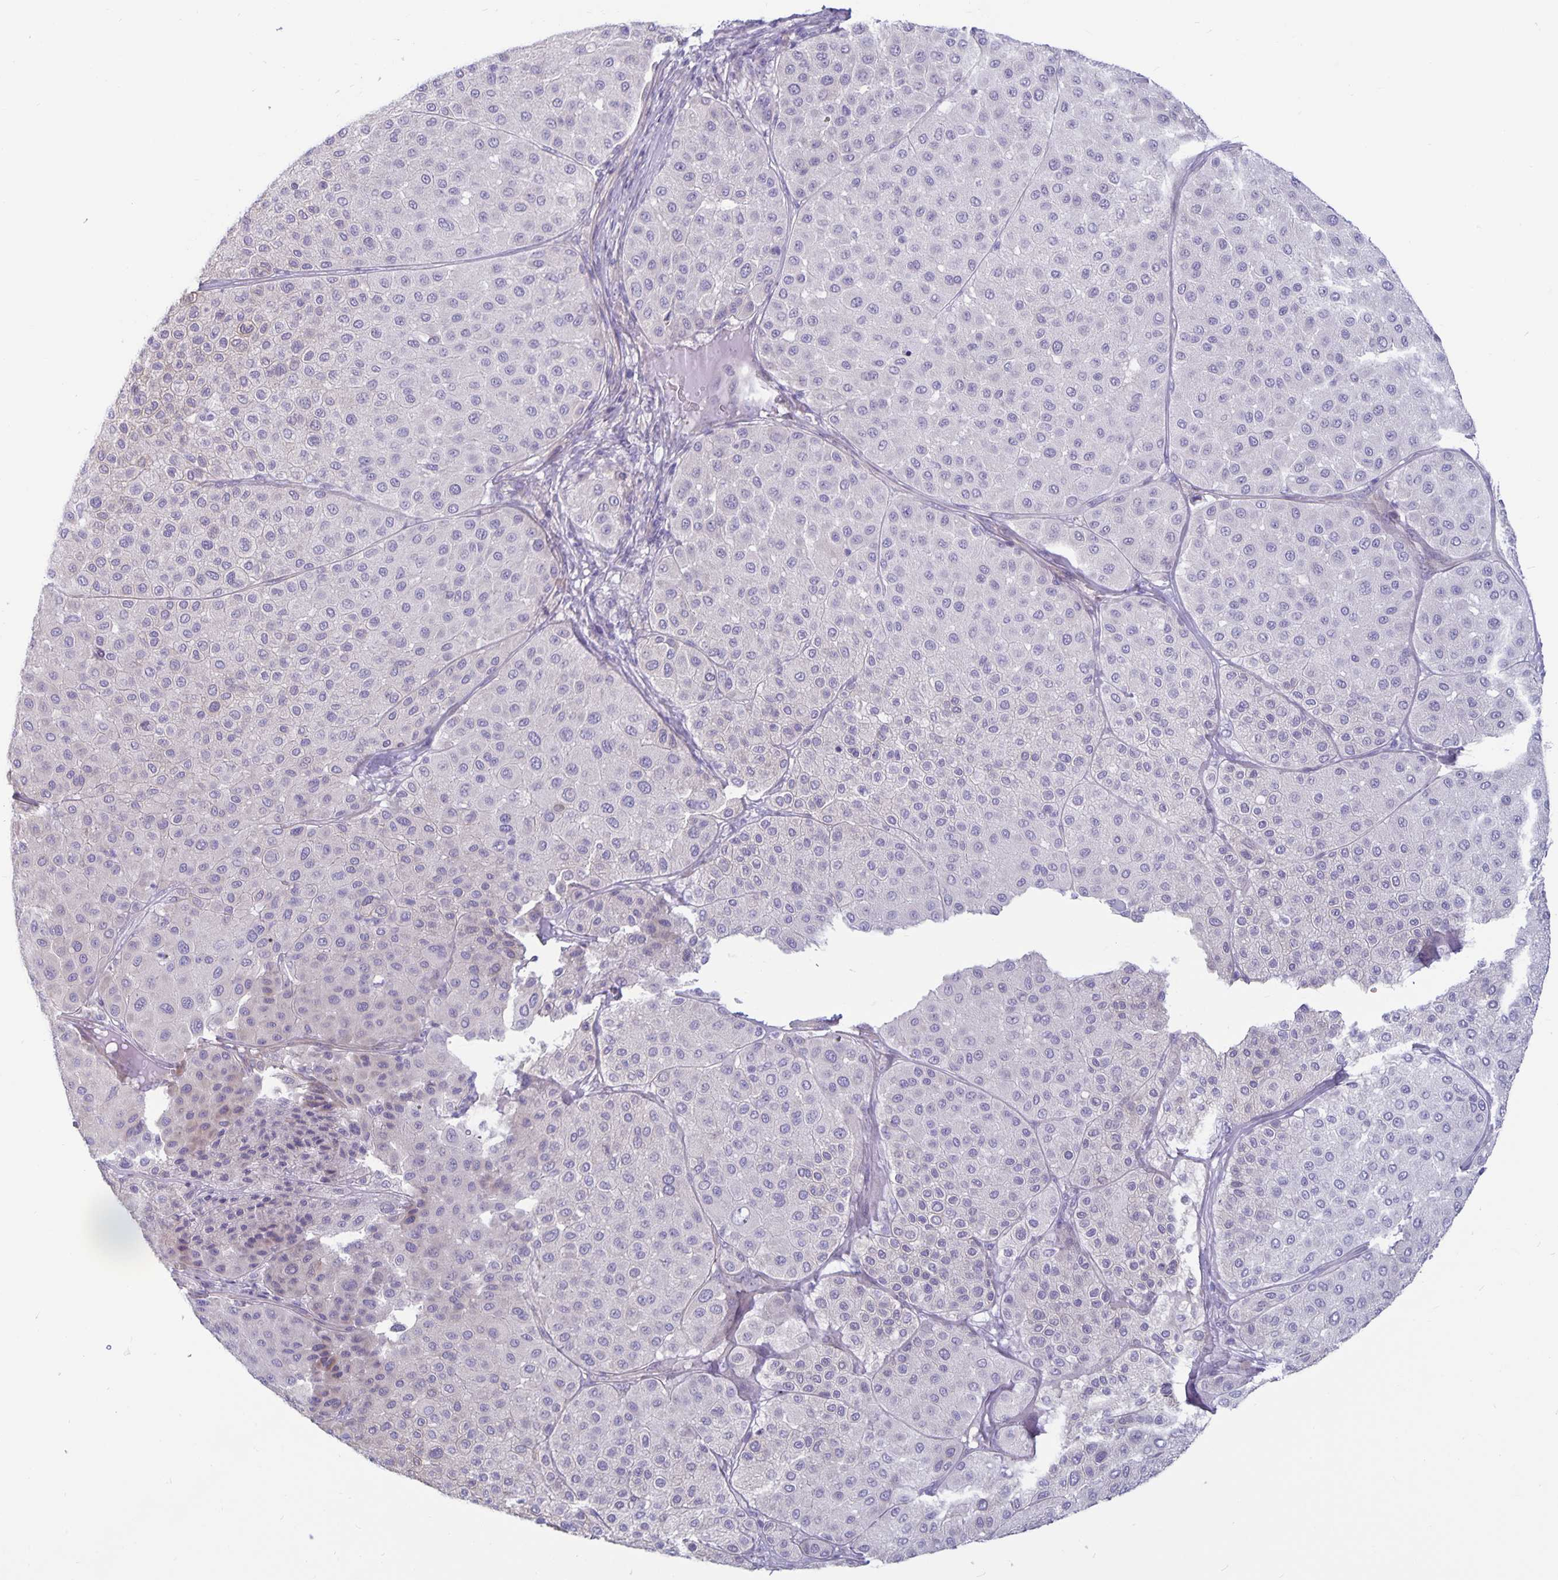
{"staining": {"intensity": "negative", "quantity": "none", "location": "none"}, "tissue": "melanoma", "cell_type": "Tumor cells", "image_type": "cancer", "snomed": [{"axis": "morphology", "description": "Malignant melanoma, Metastatic site"}, {"axis": "topography", "description": "Smooth muscle"}], "caption": "Photomicrograph shows no significant protein positivity in tumor cells of malignant melanoma (metastatic site).", "gene": "PLCB3", "patient": {"sex": "male", "age": 41}}